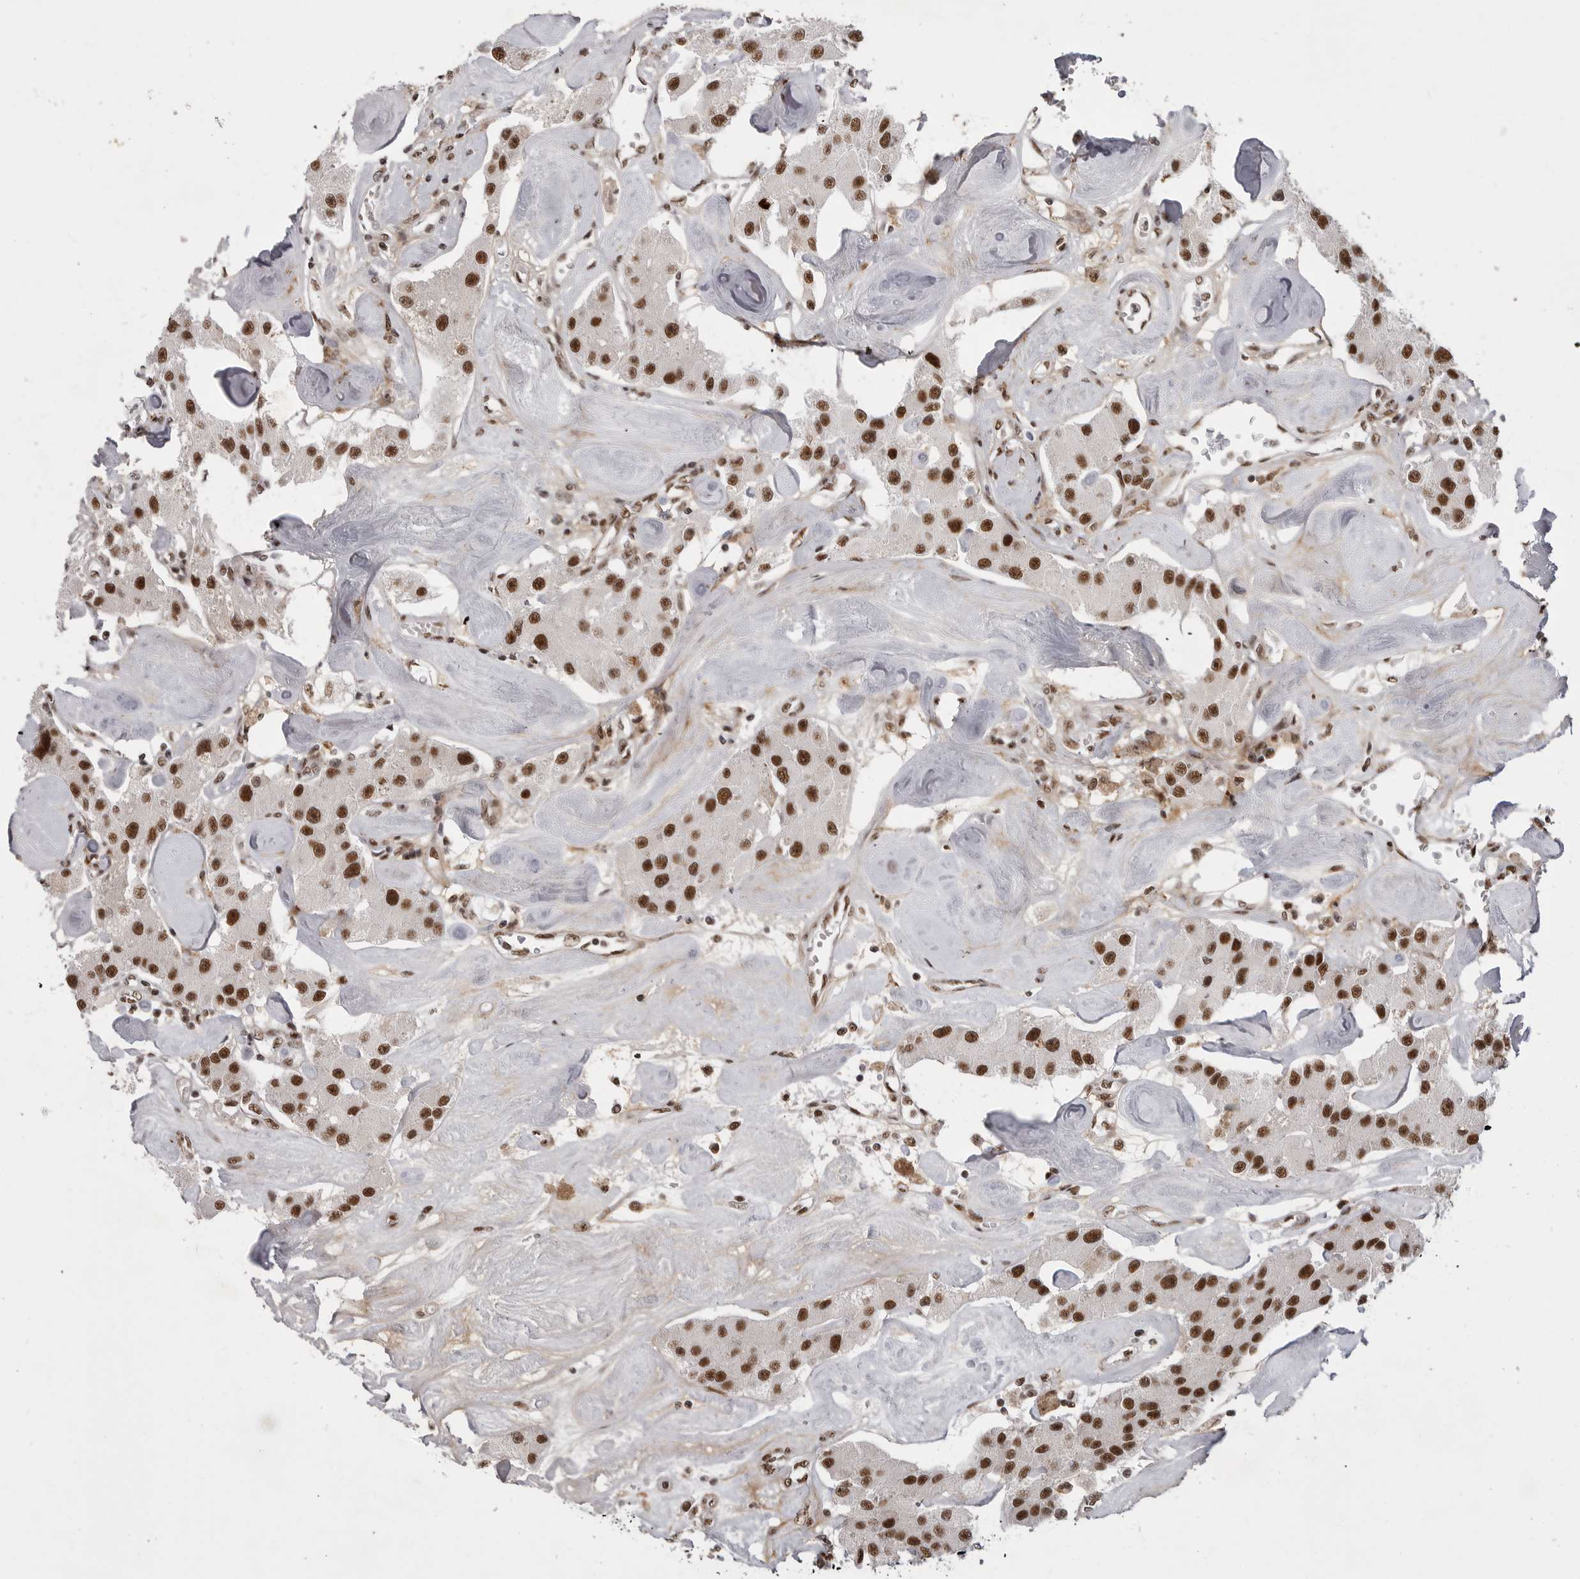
{"staining": {"intensity": "strong", "quantity": ">75%", "location": "nuclear"}, "tissue": "carcinoid", "cell_type": "Tumor cells", "image_type": "cancer", "snomed": [{"axis": "morphology", "description": "Carcinoid, malignant, NOS"}, {"axis": "topography", "description": "Pancreas"}], "caption": "Immunohistochemistry (IHC) staining of carcinoid, which shows high levels of strong nuclear positivity in approximately >75% of tumor cells indicating strong nuclear protein staining. The staining was performed using DAB (3,3'-diaminobenzidine) (brown) for protein detection and nuclei were counterstained in hematoxylin (blue).", "gene": "PPP1R8", "patient": {"sex": "male", "age": 41}}